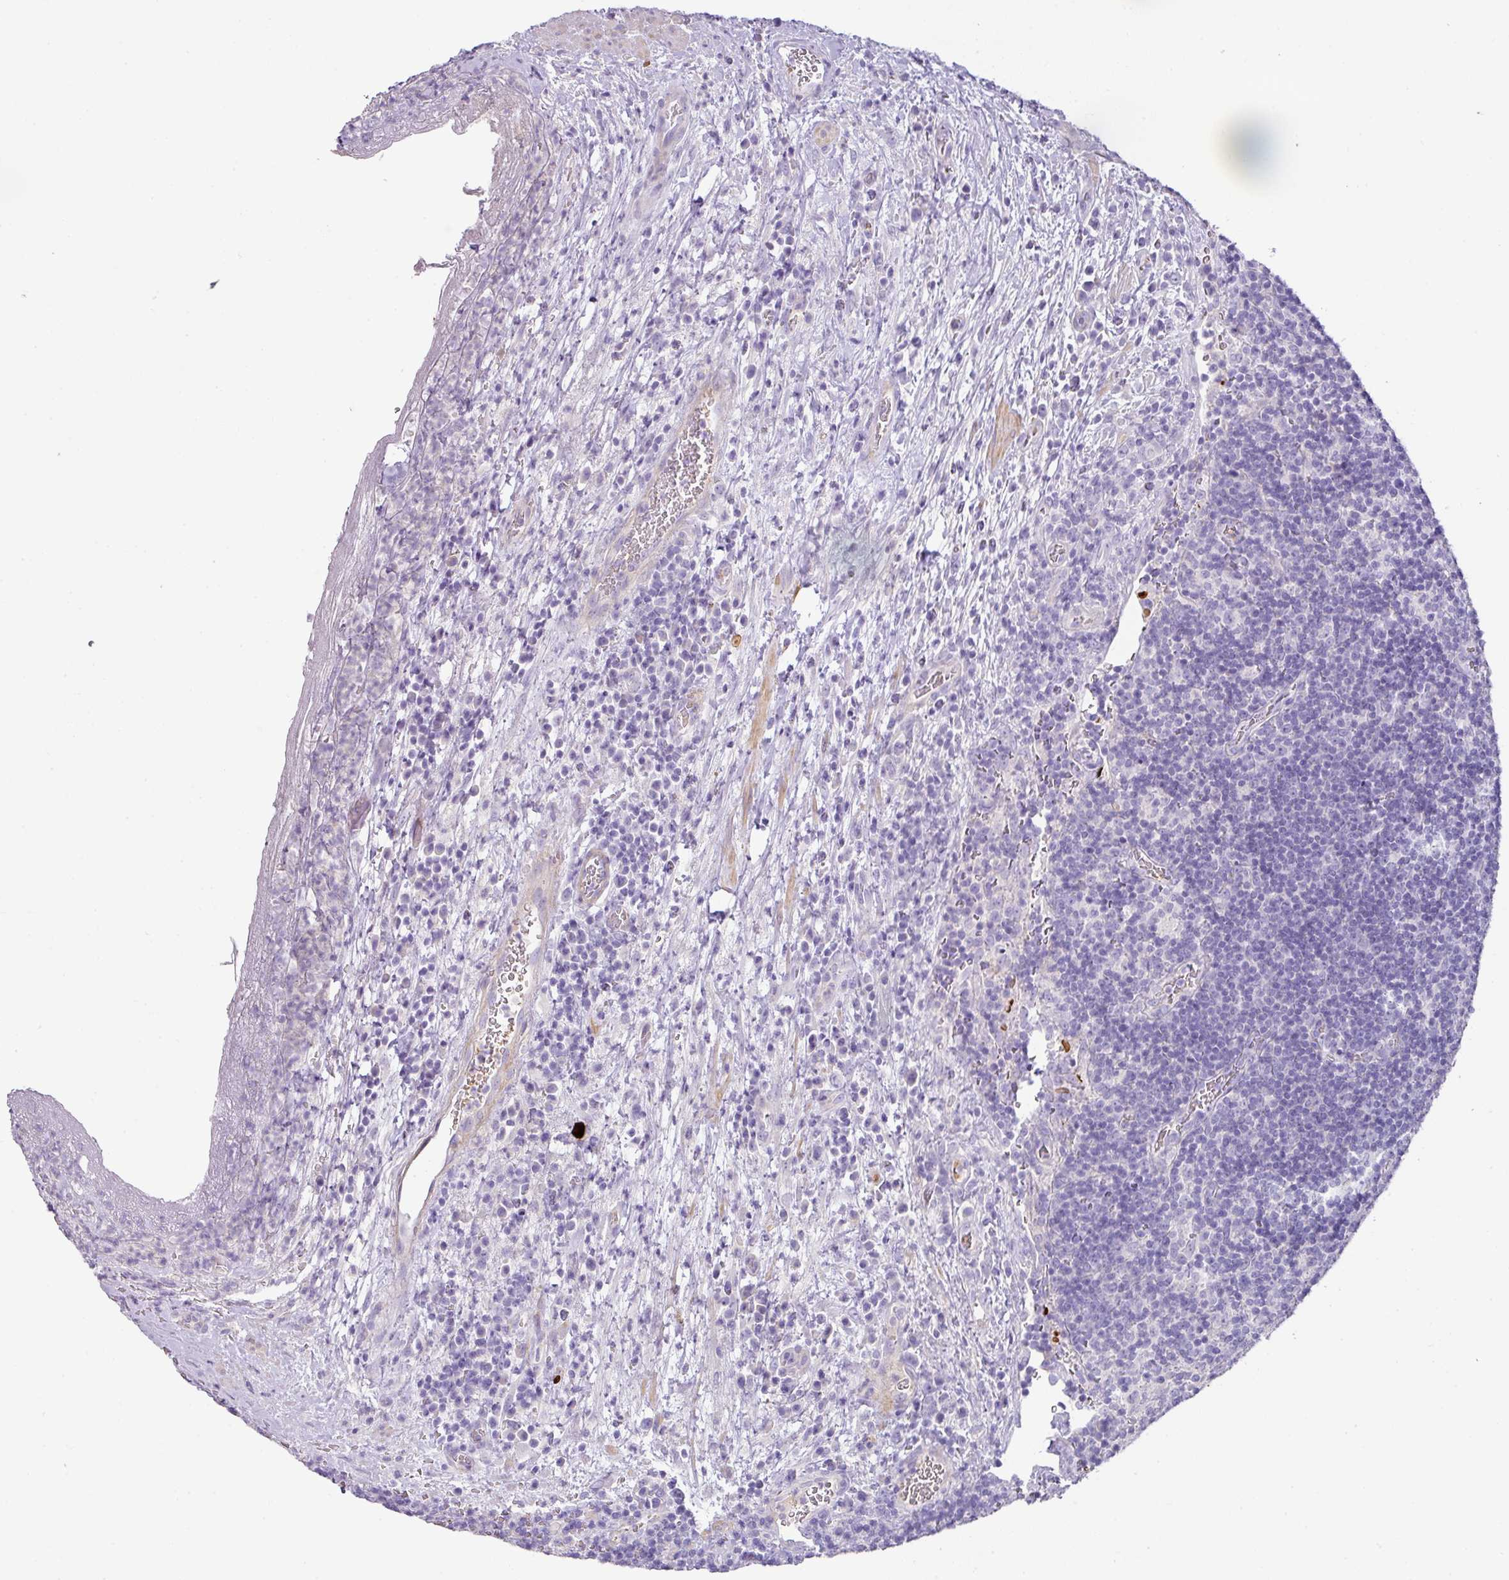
{"staining": {"intensity": "negative", "quantity": "none", "location": "none"}, "tissue": "lymph node", "cell_type": "Germinal center cells", "image_type": "normal", "snomed": [{"axis": "morphology", "description": "Normal tissue, NOS"}, {"axis": "topography", "description": "Lymph node"}], "caption": "Immunohistochemistry of normal lymph node exhibits no positivity in germinal center cells. (DAB IHC visualized using brightfield microscopy, high magnification).", "gene": "TARM1", "patient": {"sex": "male", "age": 50}}